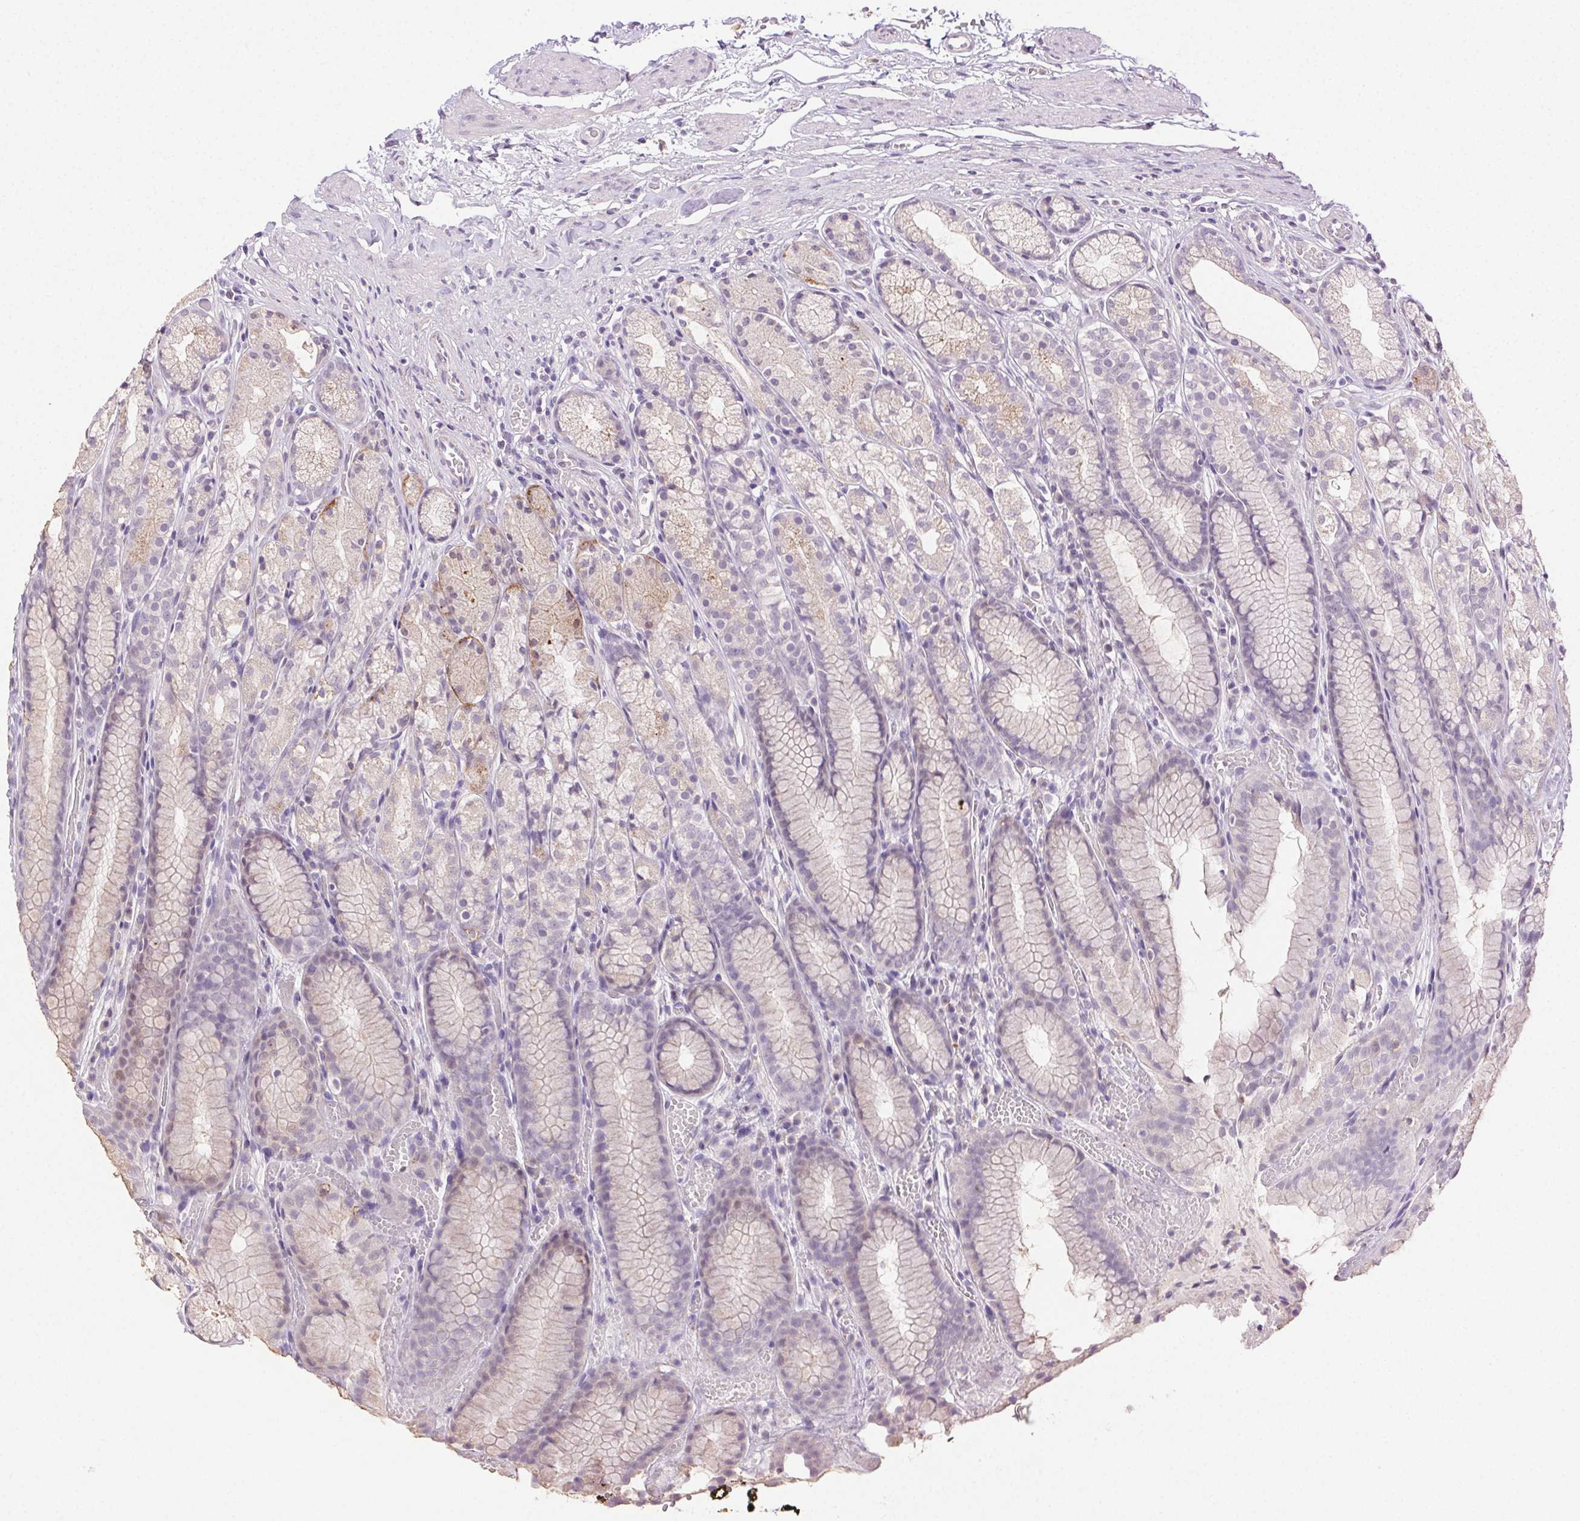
{"staining": {"intensity": "strong", "quantity": "<25%", "location": "cytoplasmic/membranous"}, "tissue": "stomach", "cell_type": "Glandular cells", "image_type": "normal", "snomed": [{"axis": "morphology", "description": "Normal tissue, NOS"}, {"axis": "topography", "description": "Stomach"}], "caption": "Stomach was stained to show a protein in brown. There is medium levels of strong cytoplasmic/membranous positivity in approximately <25% of glandular cells. The protein of interest is stained brown, and the nuclei are stained in blue (DAB IHC with brightfield microscopy, high magnification).", "gene": "AKAP5", "patient": {"sex": "male", "age": 70}}